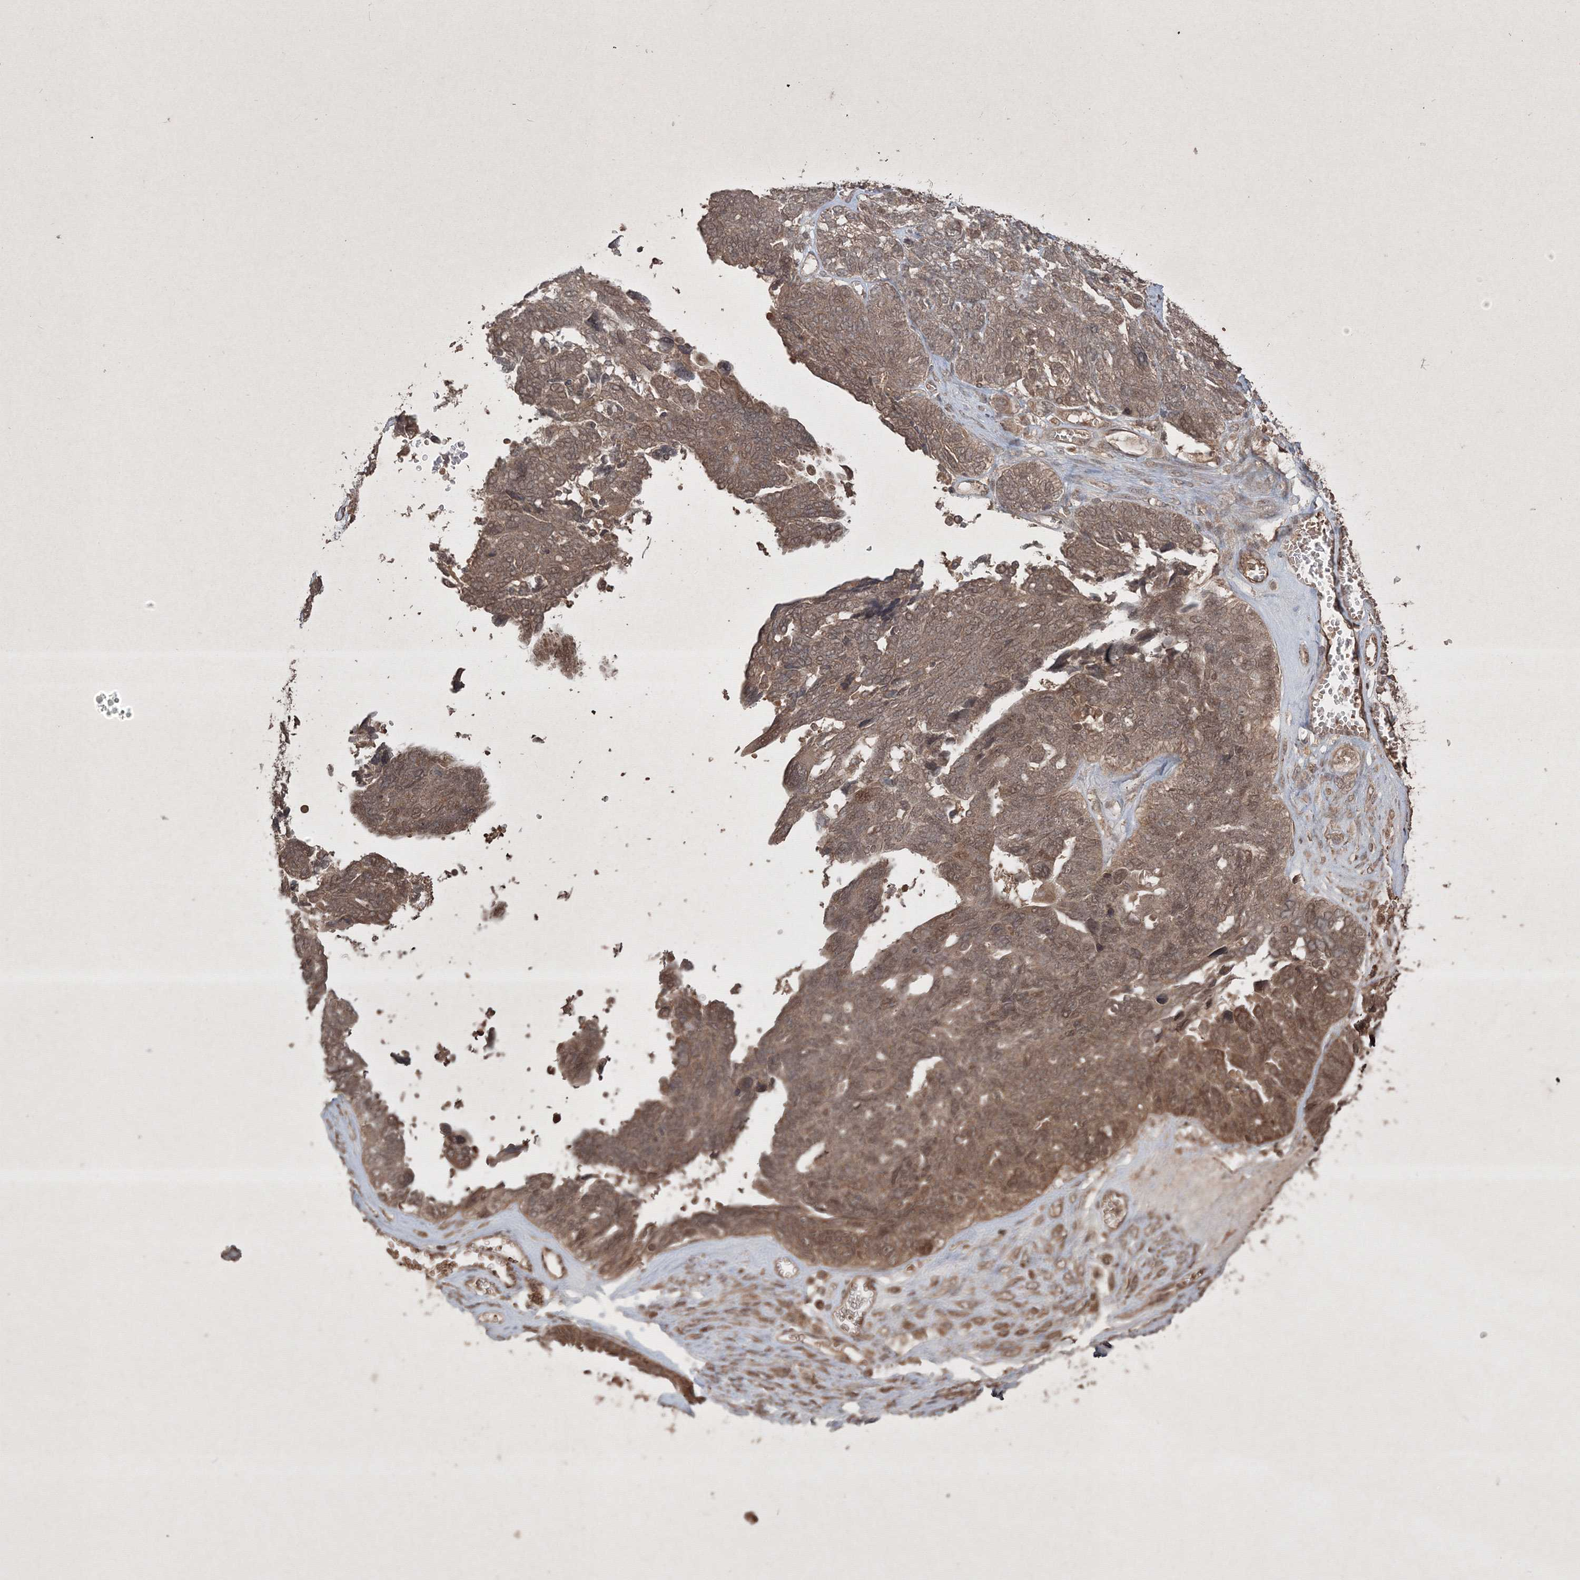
{"staining": {"intensity": "moderate", "quantity": ">75%", "location": "cytoplasmic/membranous,nuclear"}, "tissue": "ovarian cancer", "cell_type": "Tumor cells", "image_type": "cancer", "snomed": [{"axis": "morphology", "description": "Cystadenocarcinoma, serous, NOS"}, {"axis": "topography", "description": "Ovary"}], "caption": "Tumor cells display moderate cytoplasmic/membranous and nuclear positivity in about >75% of cells in serous cystadenocarcinoma (ovarian).", "gene": "PELI3", "patient": {"sex": "female", "age": 79}}